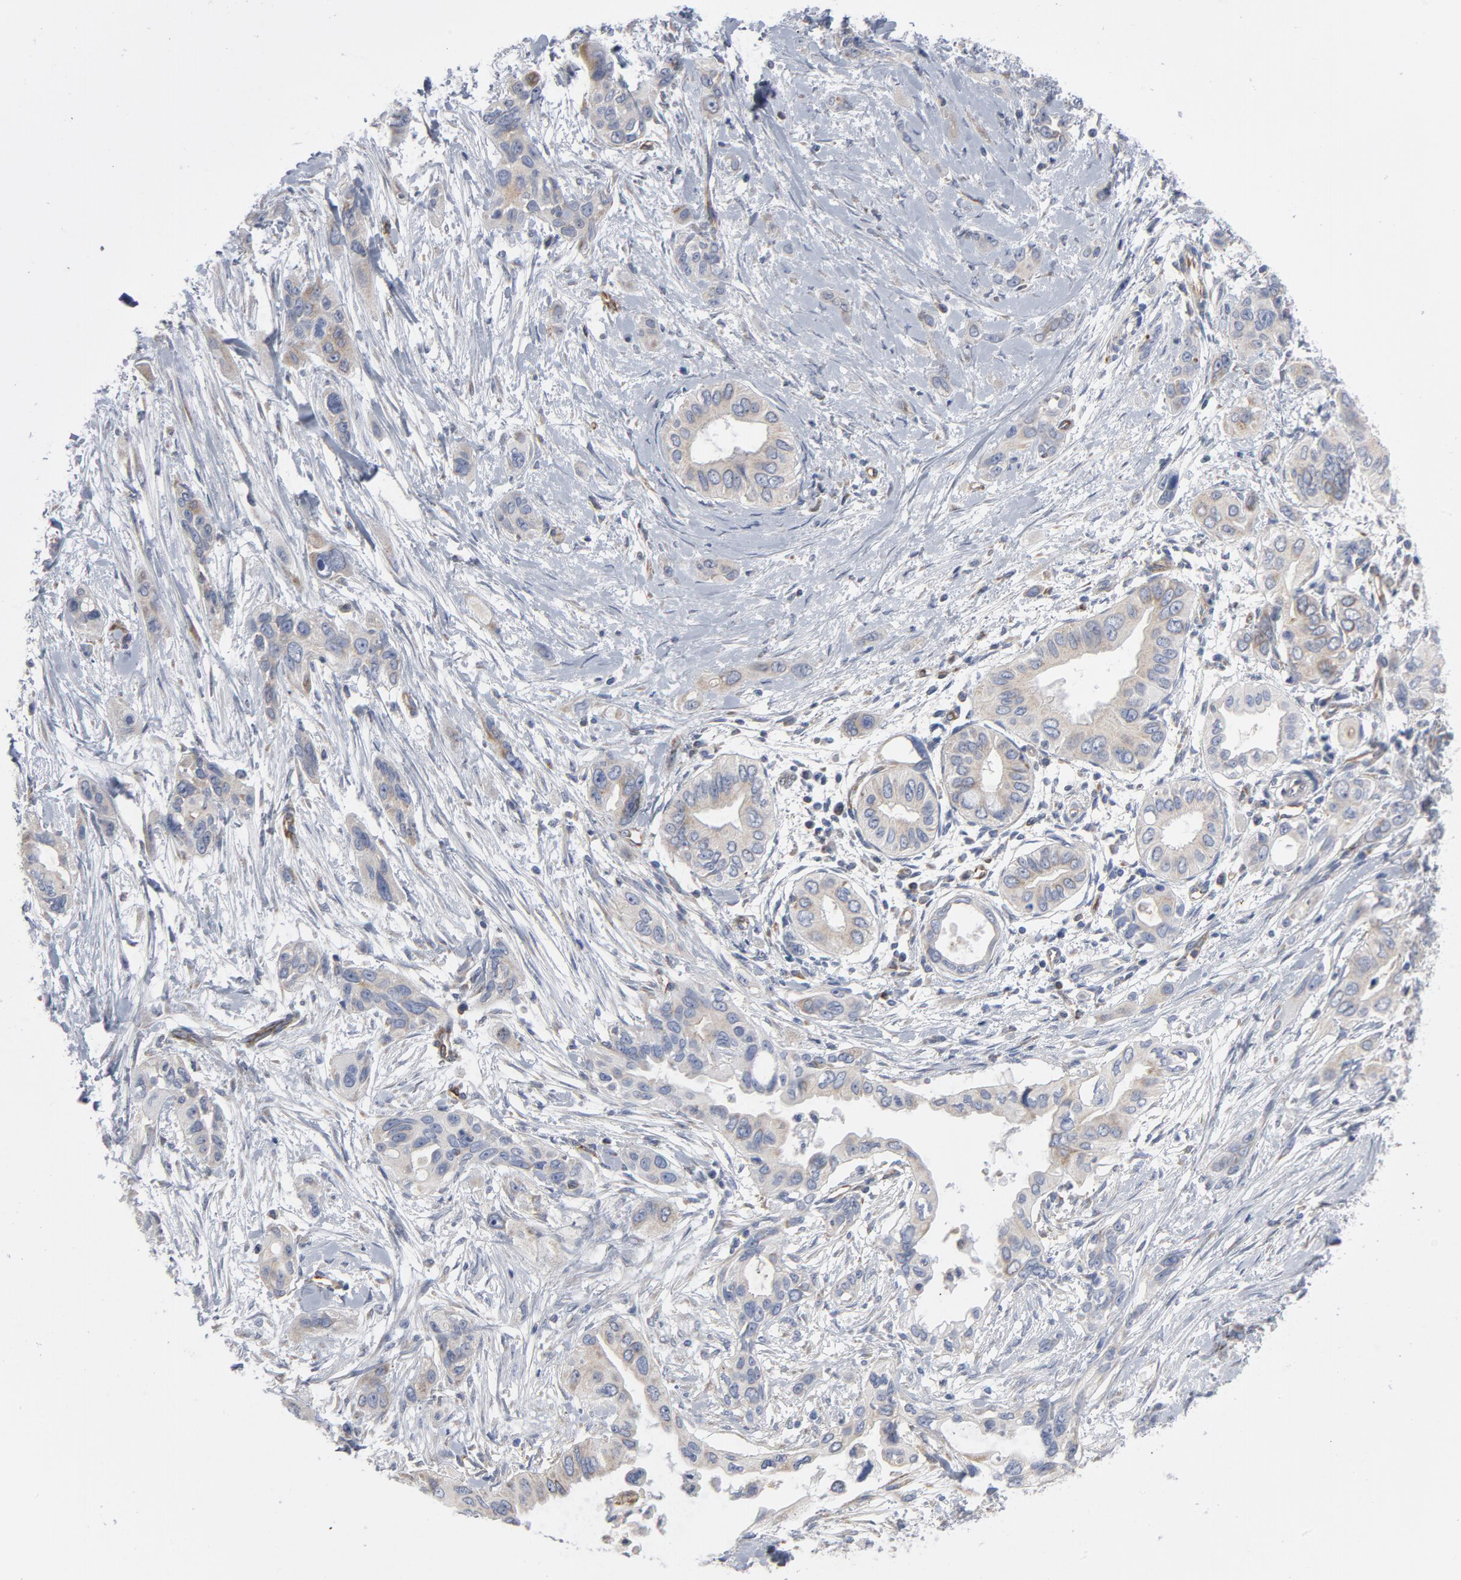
{"staining": {"intensity": "weak", "quantity": ">75%", "location": "cytoplasmic/membranous"}, "tissue": "pancreatic cancer", "cell_type": "Tumor cells", "image_type": "cancer", "snomed": [{"axis": "morphology", "description": "Adenocarcinoma, NOS"}, {"axis": "topography", "description": "Pancreas"}], "caption": "Immunohistochemistry of human pancreatic adenocarcinoma reveals low levels of weak cytoplasmic/membranous positivity in about >75% of tumor cells. Using DAB (3,3'-diaminobenzidine) (brown) and hematoxylin (blue) stains, captured at high magnification using brightfield microscopy.", "gene": "OXA1L", "patient": {"sex": "female", "age": 60}}